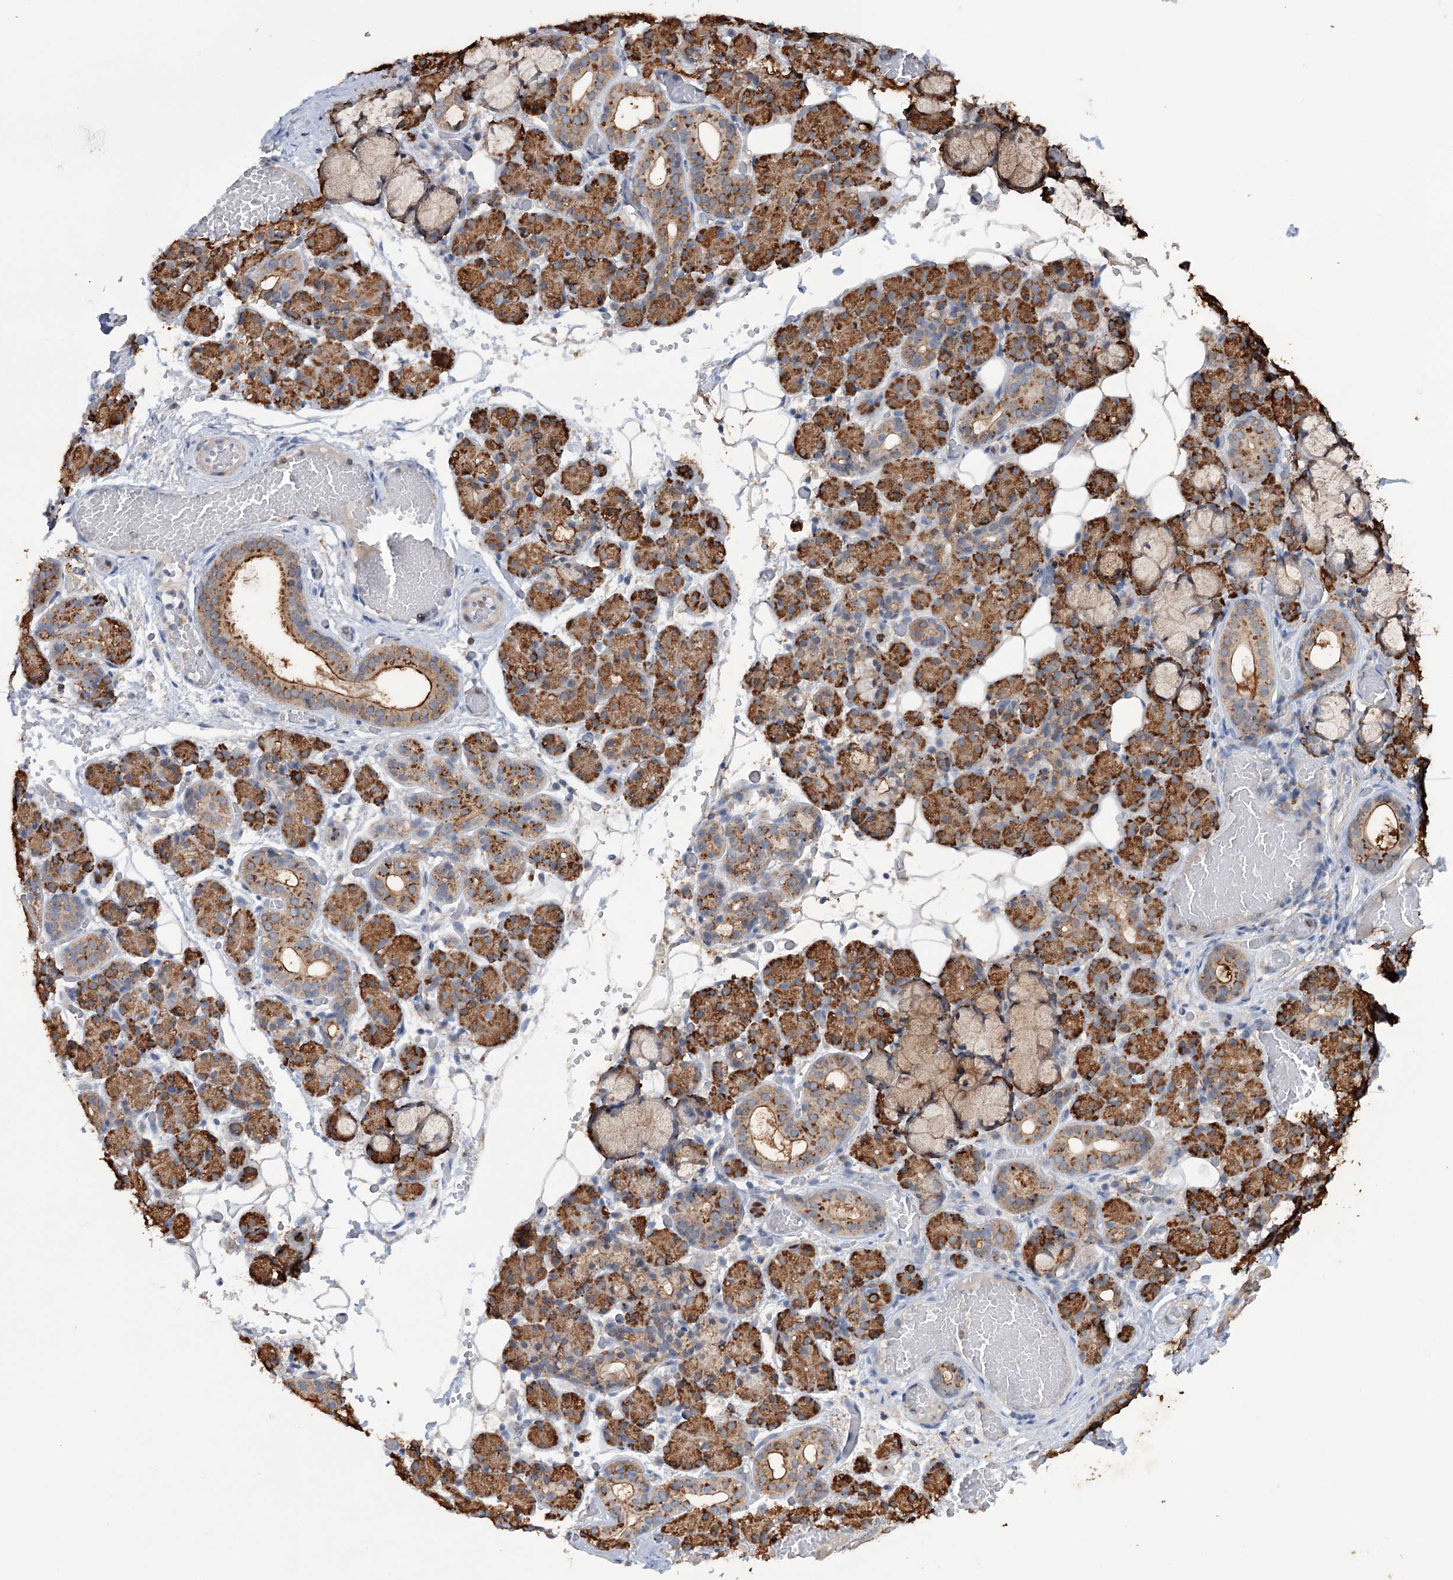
{"staining": {"intensity": "strong", "quantity": ">75%", "location": "cytoplasmic/membranous"}, "tissue": "salivary gland", "cell_type": "Glandular cells", "image_type": "normal", "snomed": [{"axis": "morphology", "description": "Normal tissue, NOS"}, {"axis": "topography", "description": "Salivary gland"}], "caption": "Immunohistochemical staining of unremarkable salivary gland displays >75% levels of strong cytoplasmic/membranous protein expression in approximately >75% of glandular cells. The protein is shown in brown color, while the nuclei are stained blue.", "gene": "TRIM71", "patient": {"sex": "male", "age": 63}}